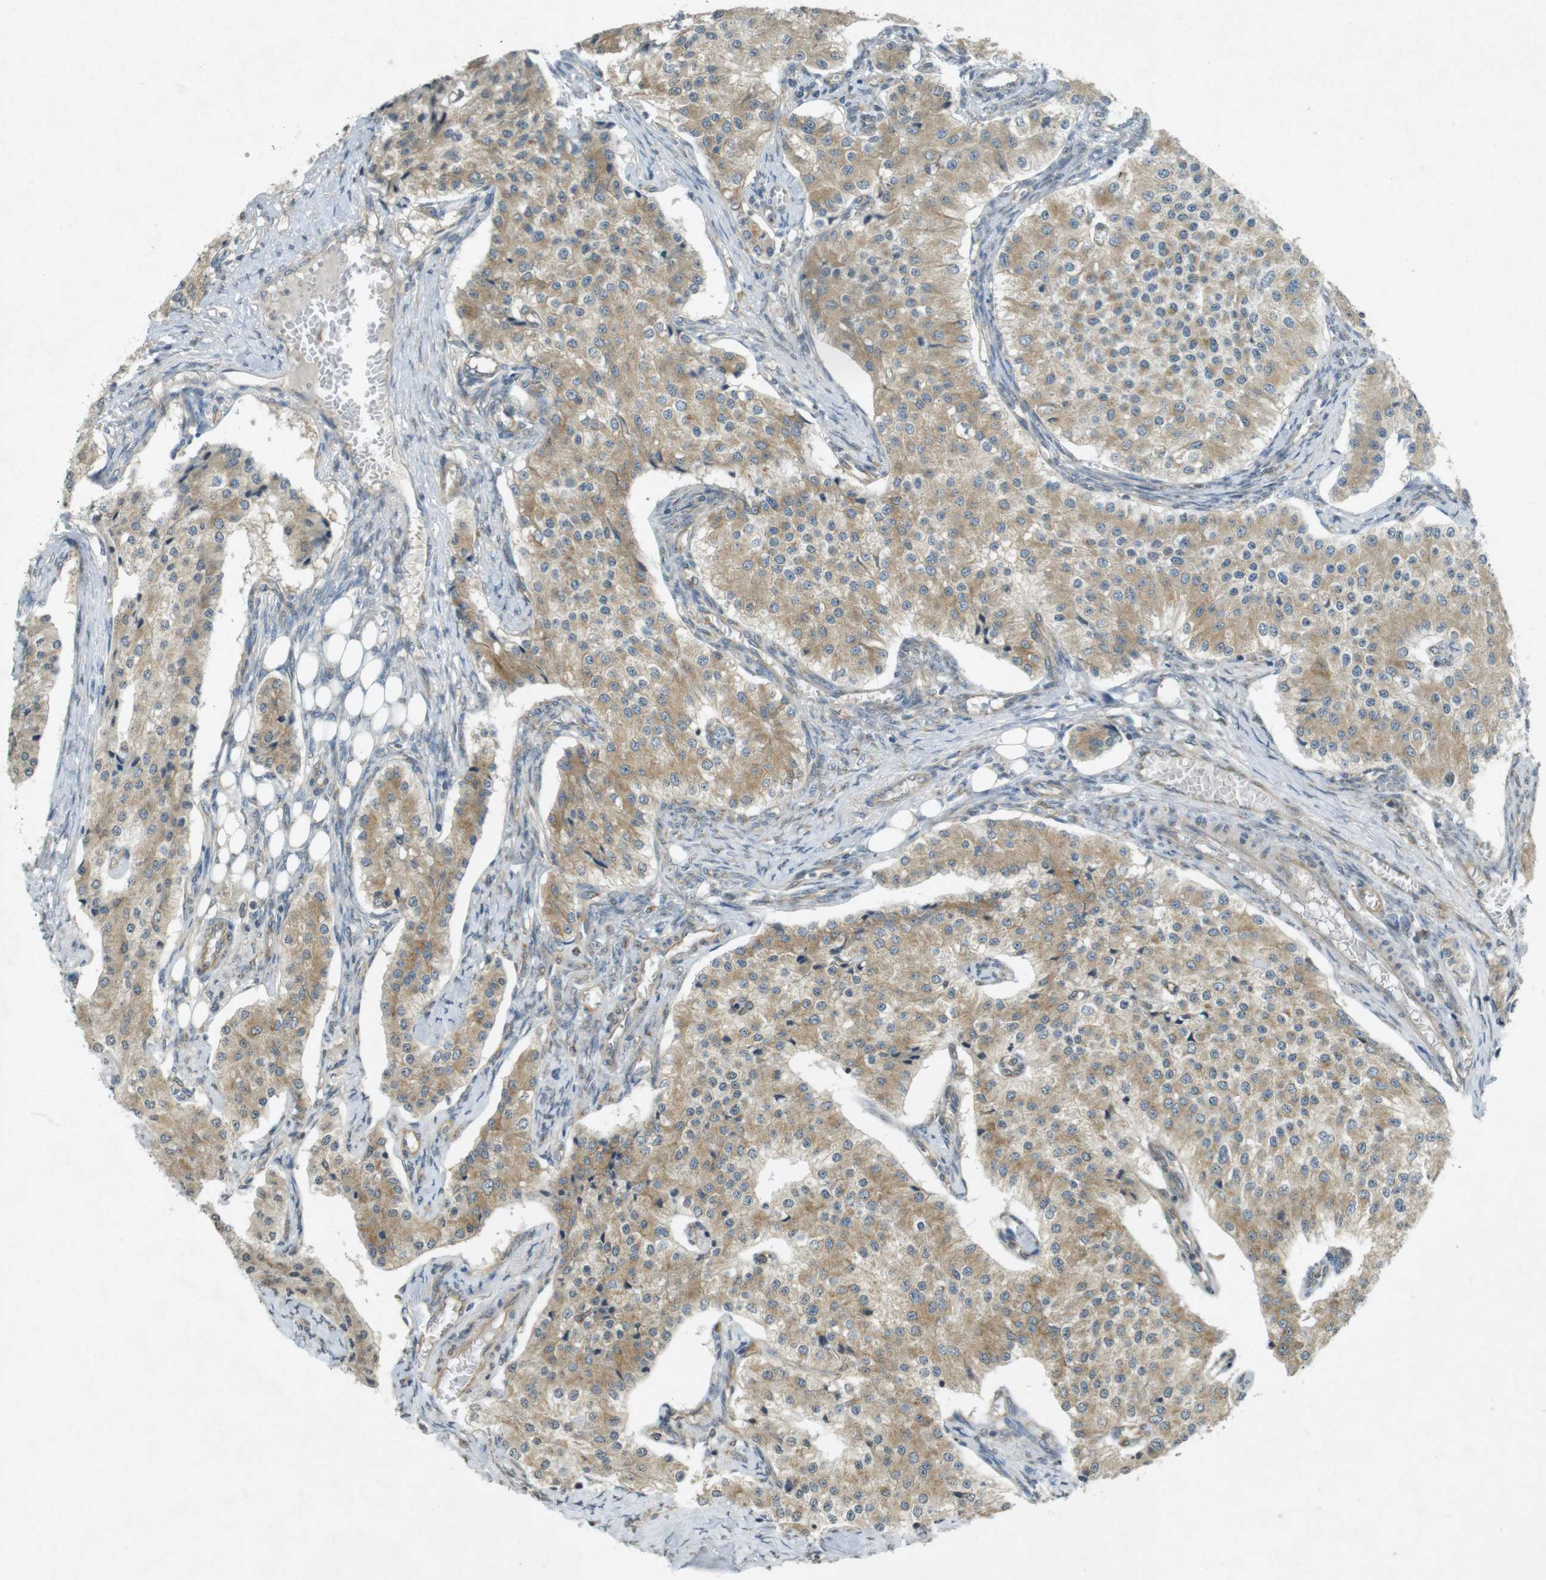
{"staining": {"intensity": "moderate", "quantity": ">75%", "location": "cytoplasmic/membranous"}, "tissue": "carcinoid", "cell_type": "Tumor cells", "image_type": "cancer", "snomed": [{"axis": "morphology", "description": "Carcinoid, malignant, NOS"}, {"axis": "topography", "description": "Colon"}], "caption": "Carcinoid stained with a protein marker shows moderate staining in tumor cells.", "gene": "KIF5B", "patient": {"sex": "female", "age": 52}}